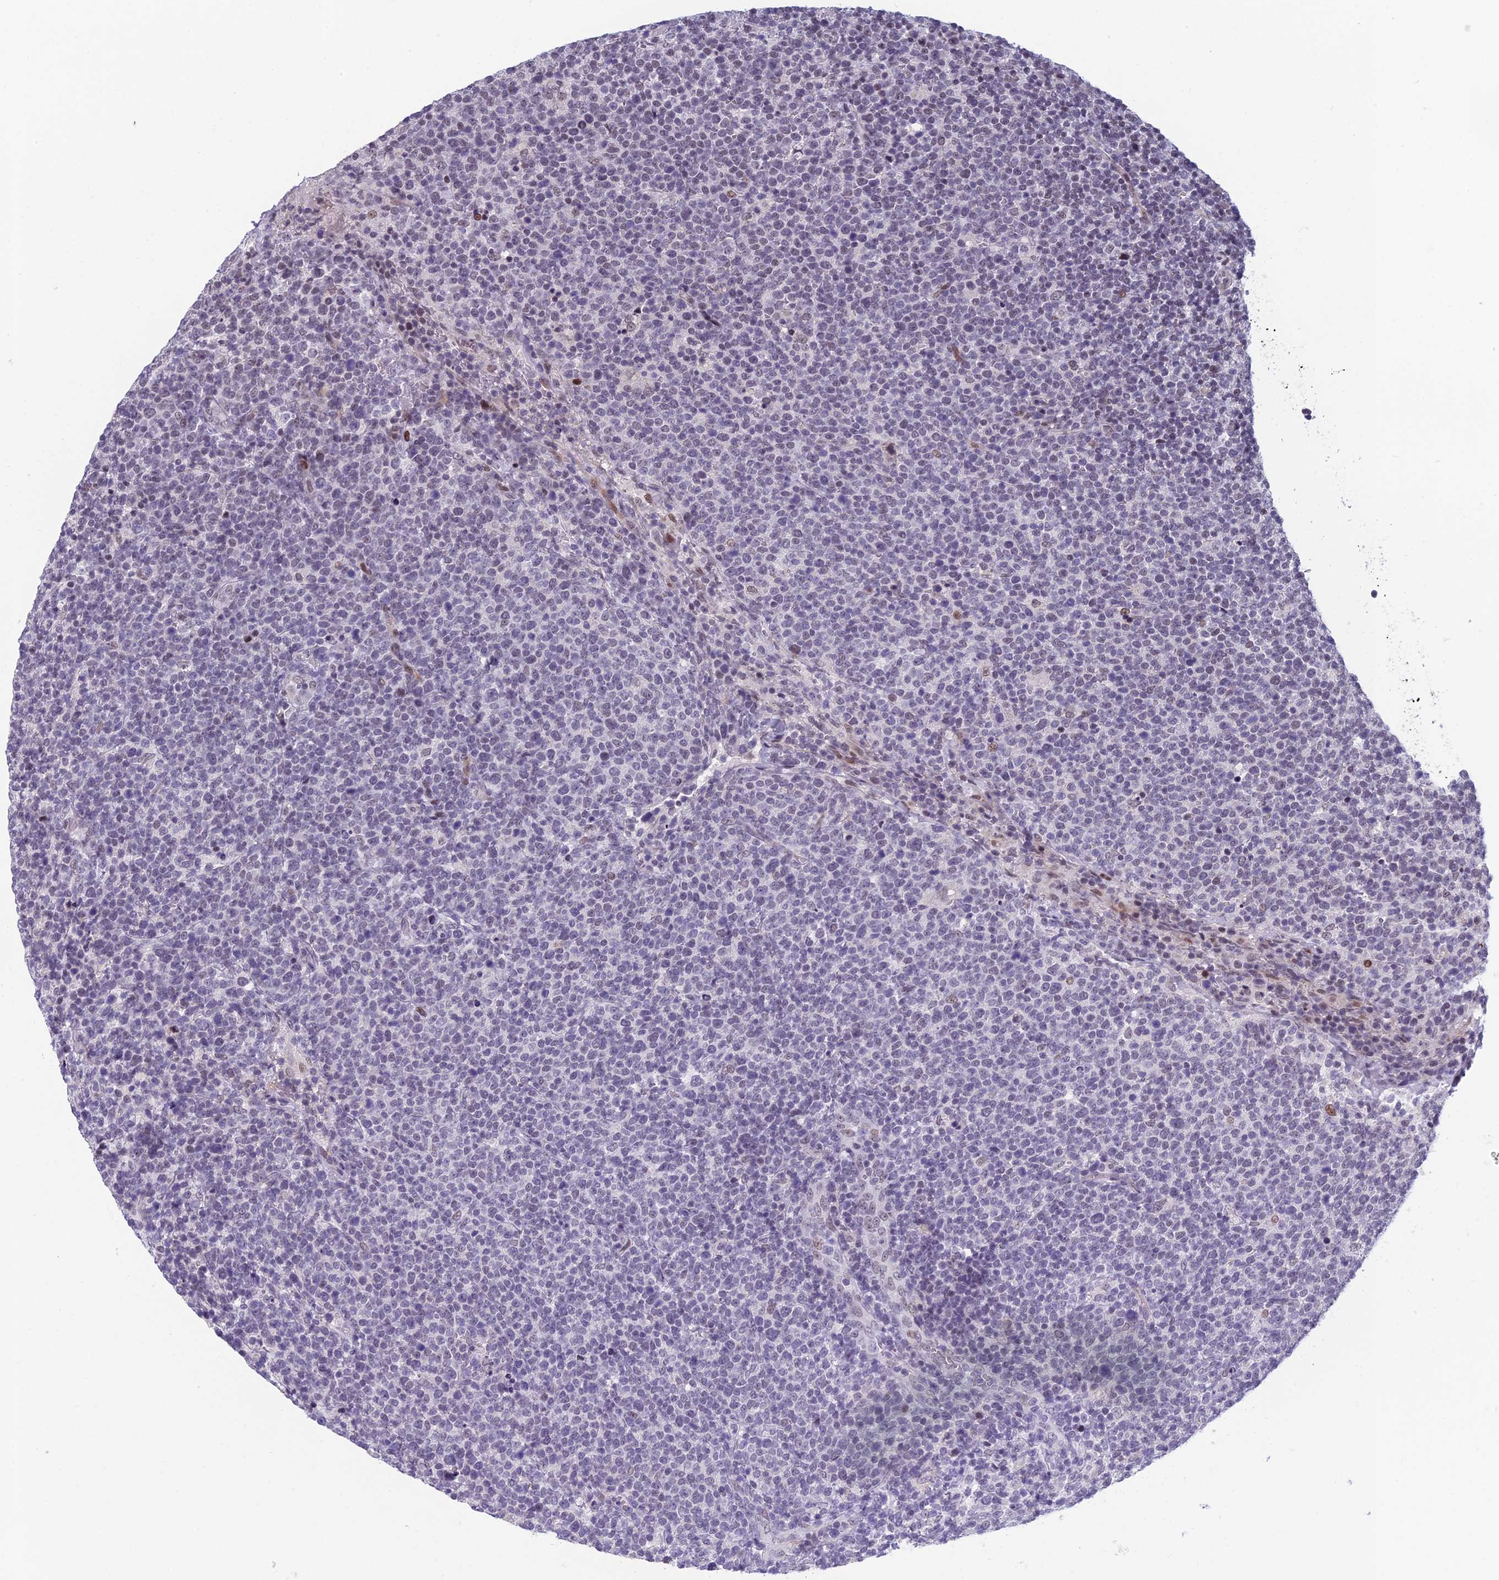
{"staining": {"intensity": "negative", "quantity": "none", "location": "none"}, "tissue": "lymphoma", "cell_type": "Tumor cells", "image_type": "cancer", "snomed": [{"axis": "morphology", "description": "Malignant lymphoma, non-Hodgkin's type, High grade"}, {"axis": "topography", "description": "Lymph node"}], "caption": "Histopathology image shows no significant protein expression in tumor cells of lymphoma. The staining was performed using DAB to visualize the protein expression in brown, while the nuclei were stained in blue with hematoxylin (Magnification: 20x).", "gene": "RGS17", "patient": {"sex": "male", "age": 61}}